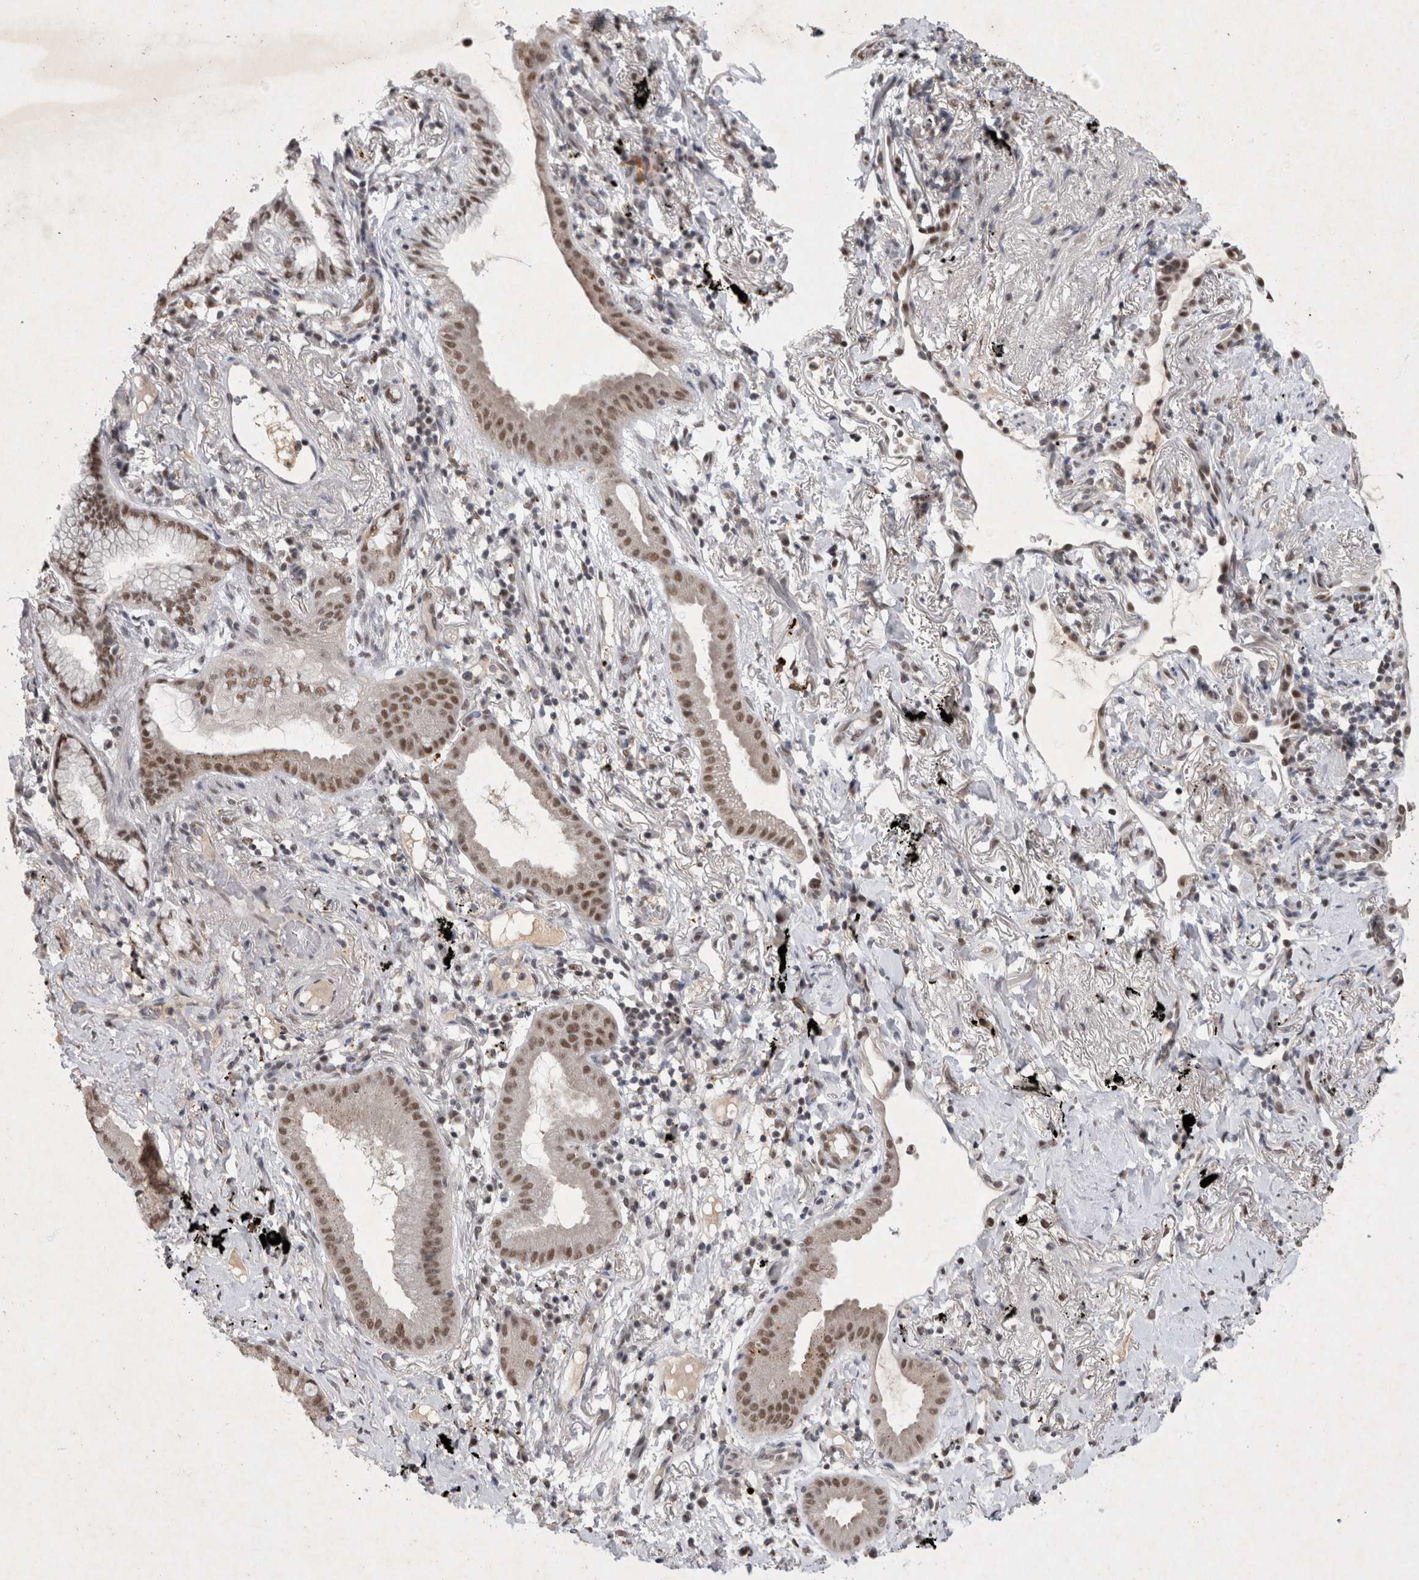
{"staining": {"intensity": "moderate", "quantity": ">75%", "location": "nuclear"}, "tissue": "lung cancer", "cell_type": "Tumor cells", "image_type": "cancer", "snomed": [{"axis": "morphology", "description": "Adenocarcinoma, NOS"}, {"axis": "topography", "description": "Lung"}], "caption": "There is medium levels of moderate nuclear expression in tumor cells of lung cancer (adenocarcinoma), as demonstrated by immunohistochemical staining (brown color).", "gene": "XRCC5", "patient": {"sex": "female", "age": 70}}